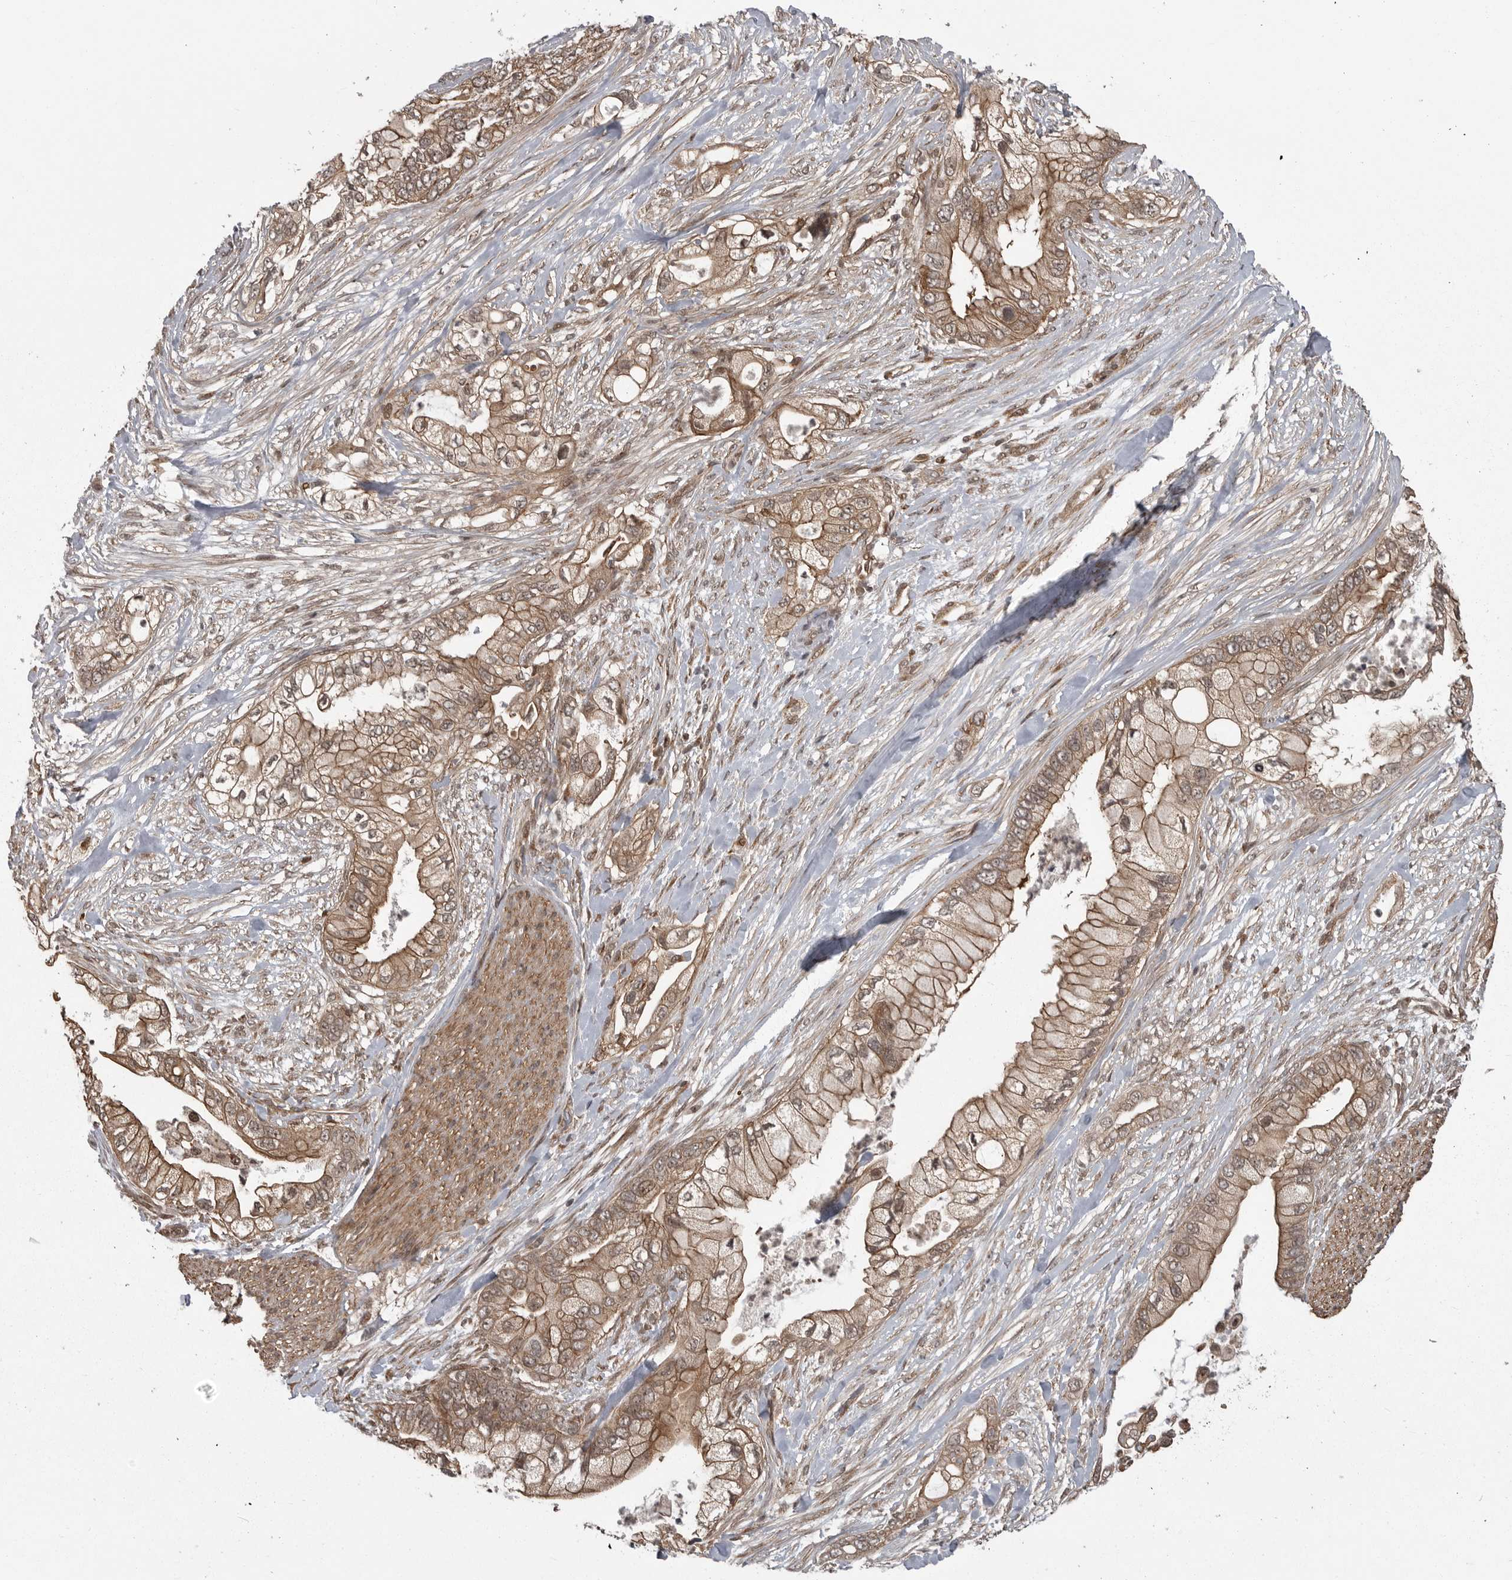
{"staining": {"intensity": "moderate", "quantity": ">75%", "location": "cytoplasmic/membranous"}, "tissue": "pancreatic cancer", "cell_type": "Tumor cells", "image_type": "cancer", "snomed": [{"axis": "morphology", "description": "Adenocarcinoma, NOS"}, {"axis": "topography", "description": "Pancreas"}], "caption": "IHC staining of pancreatic cancer (adenocarcinoma), which demonstrates medium levels of moderate cytoplasmic/membranous positivity in about >75% of tumor cells indicating moderate cytoplasmic/membranous protein staining. The staining was performed using DAB (brown) for protein detection and nuclei were counterstained in hematoxylin (blue).", "gene": "DNAJC8", "patient": {"sex": "male", "age": 53}}